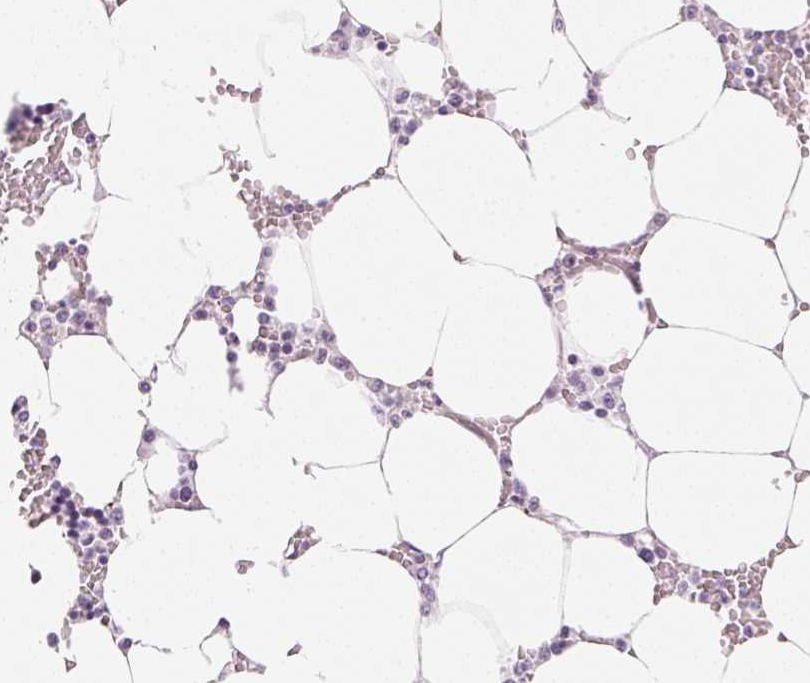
{"staining": {"intensity": "negative", "quantity": "none", "location": "none"}, "tissue": "bone marrow", "cell_type": "Hematopoietic cells", "image_type": "normal", "snomed": [{"axis": "morphology", "description": "Normal tissue, NOS"}, {"axis": "topography", "description": "Bone marrow"}], "caption": "Immunohistochemical staining of unremarkable bone marrow demonstrates no significant expression in hematopoietic cells.", "gene": "SMTN", "patient": {"sex": "male", "age": 64}}